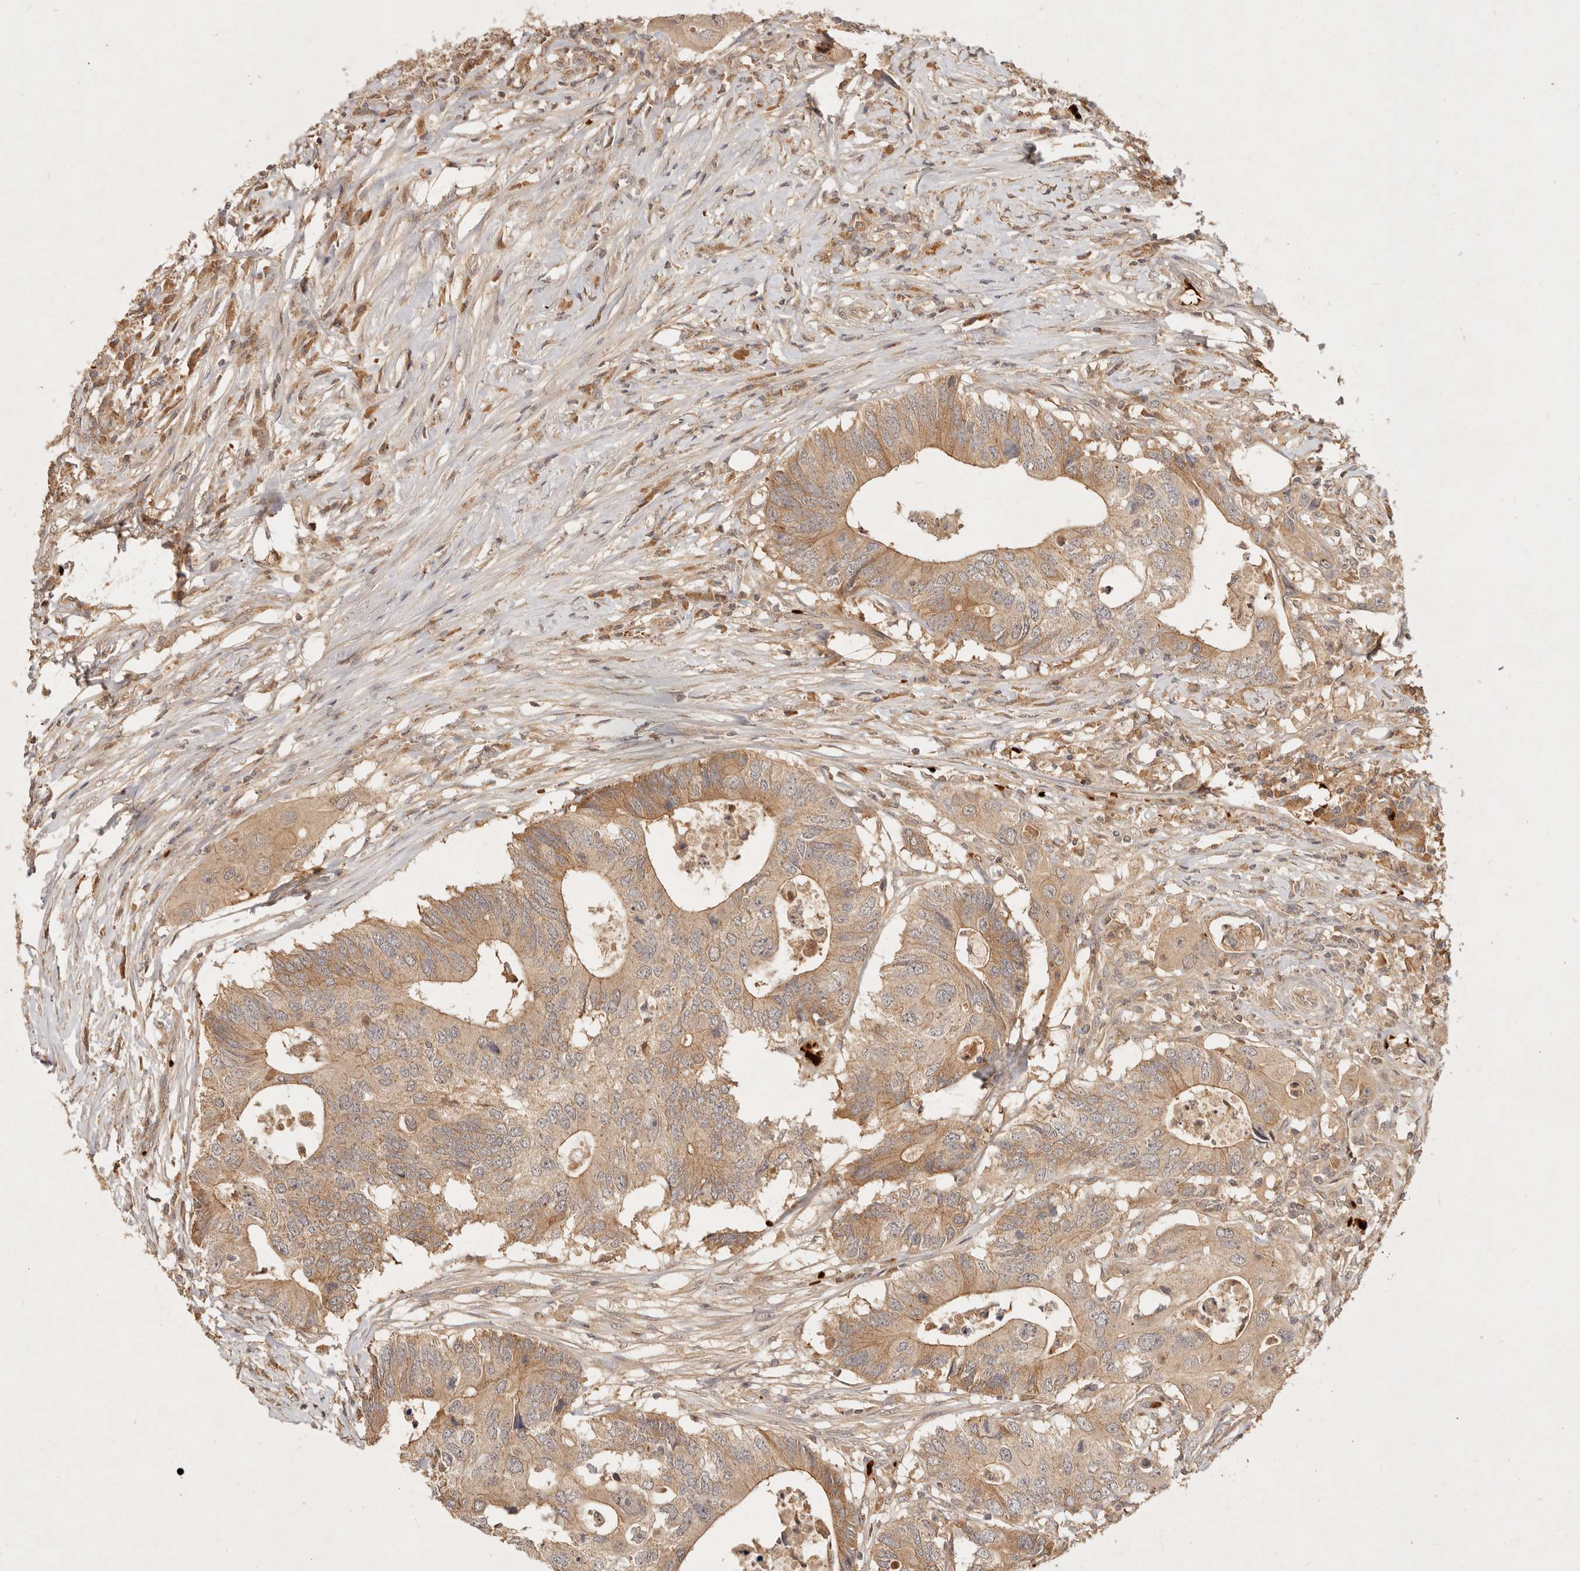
{"staining": {"intensity": "moderate", "quantity": ">75%", "location": "cytoplasmic/membranous"}, "tissue": "colorectal cancer", "cell_type": "Tumor cells", "image_type": "cancer", "snomed": [{"axis": "morphology", "description": "Adenocarcinoma, NOS"}, {"axis": "topography", "description": "Colon"}], "caption": "Adenocarcinoma (colorectal) was stained to show a protein in brown. There is medium levels of moderate cytoplasmic/membranous positivity in approximately >75% of tumor cells.", "gene": "FREM2", "patient": {"sex": "male", "age": 71}}